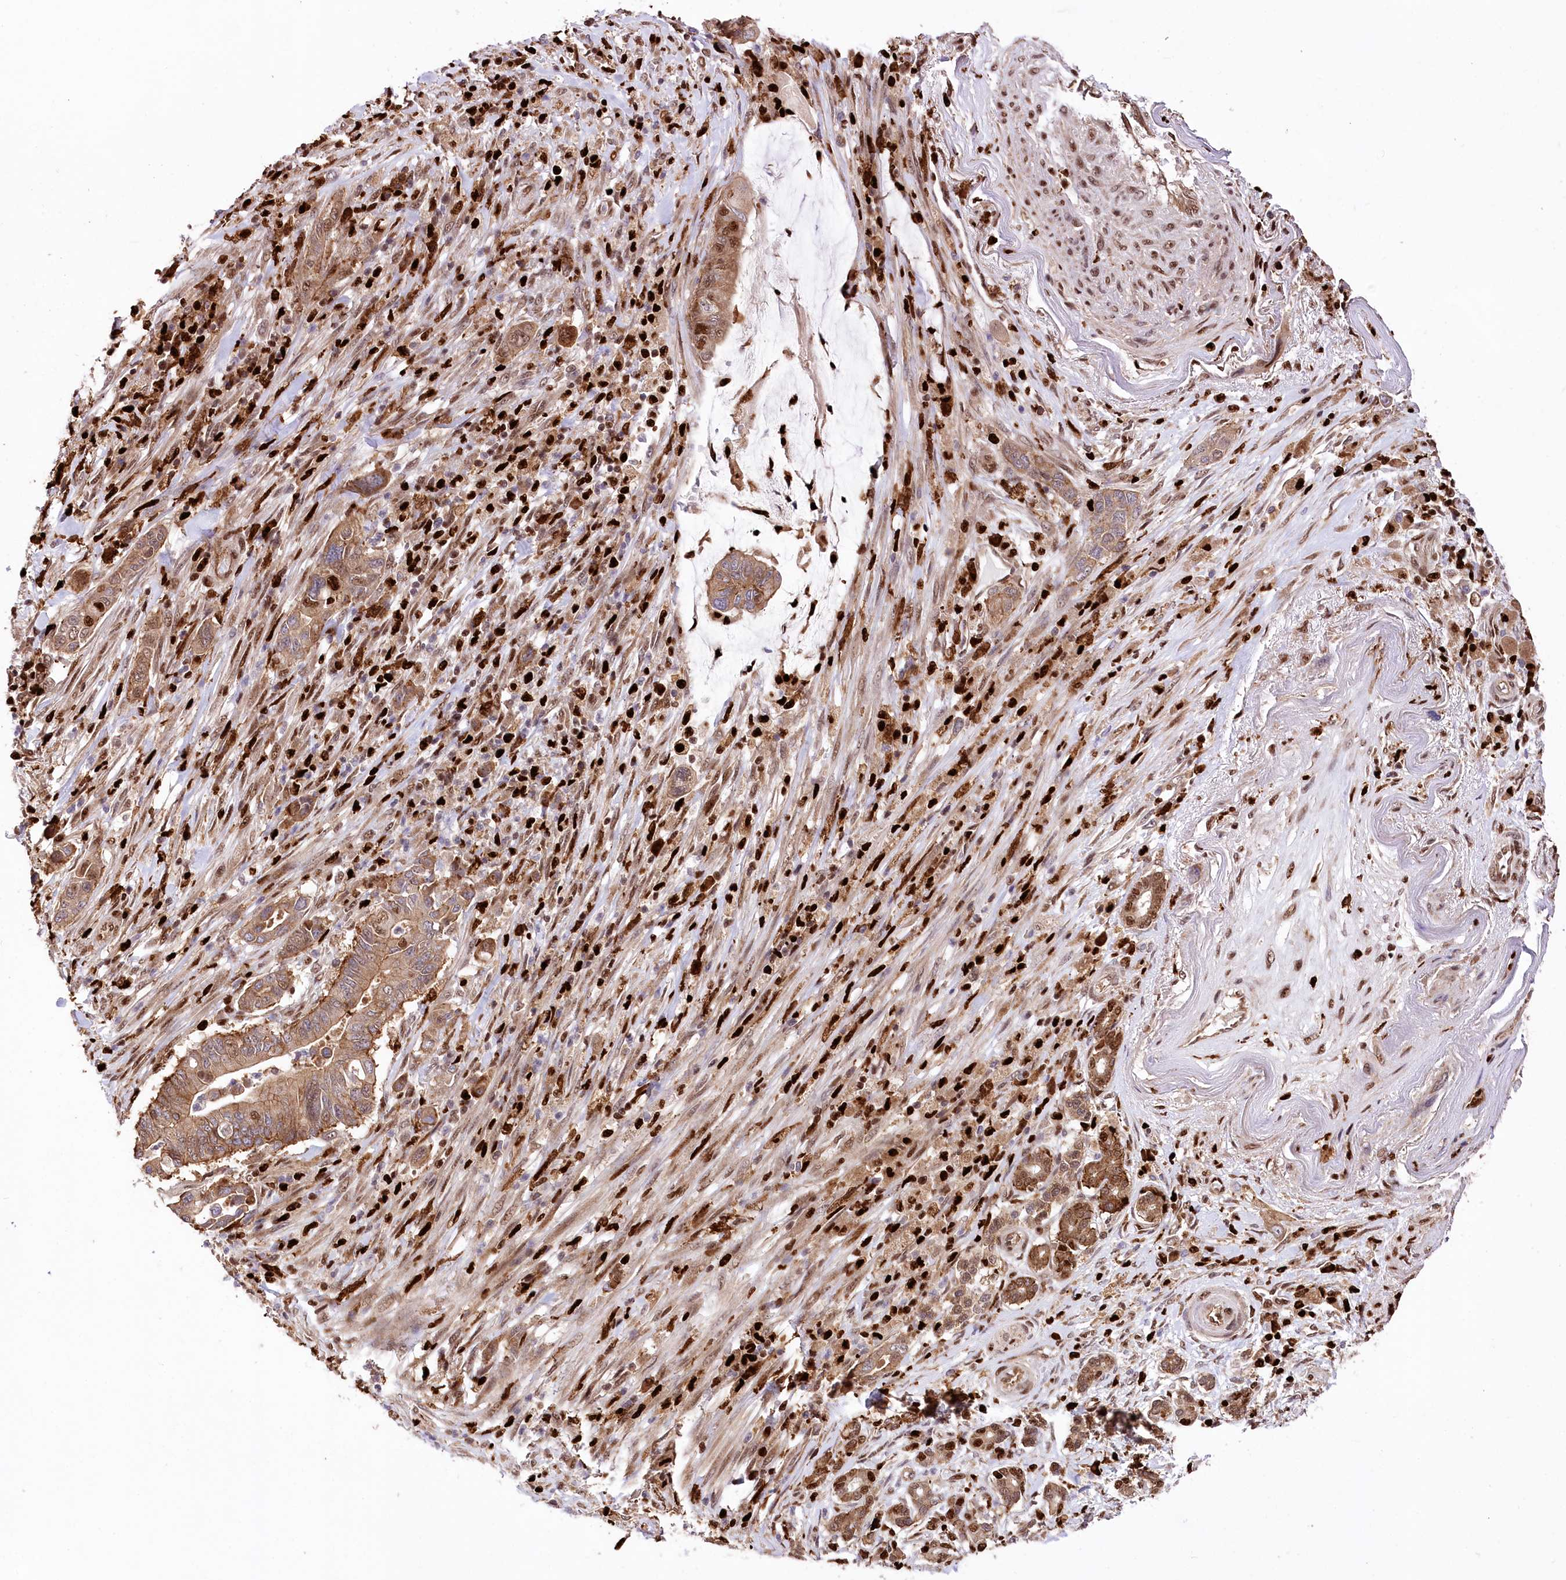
{"staining": {"intensity": "moderate", "quantity": ">75%", "location": "cytoplasmic/membranous"}, "tissue": "pancreatic cancer", "cell_type": "Tumor cells", "image_type": "cancer", "snomed": [{"axis": "morphology", "description": "Adenocarcinoma, NOS"}, {"axis": "topography", "description": "Pancreas"}], "caption": "Approximately >75% of tumor cells in human pancreatic cancer (adenocarcinoma) show moderate cytoplasmic/membranous protein positivity as visualized by brown immunohistochemical staining.", "gene": "FIGN", "patient": {"sex": "male", "age": 68}}